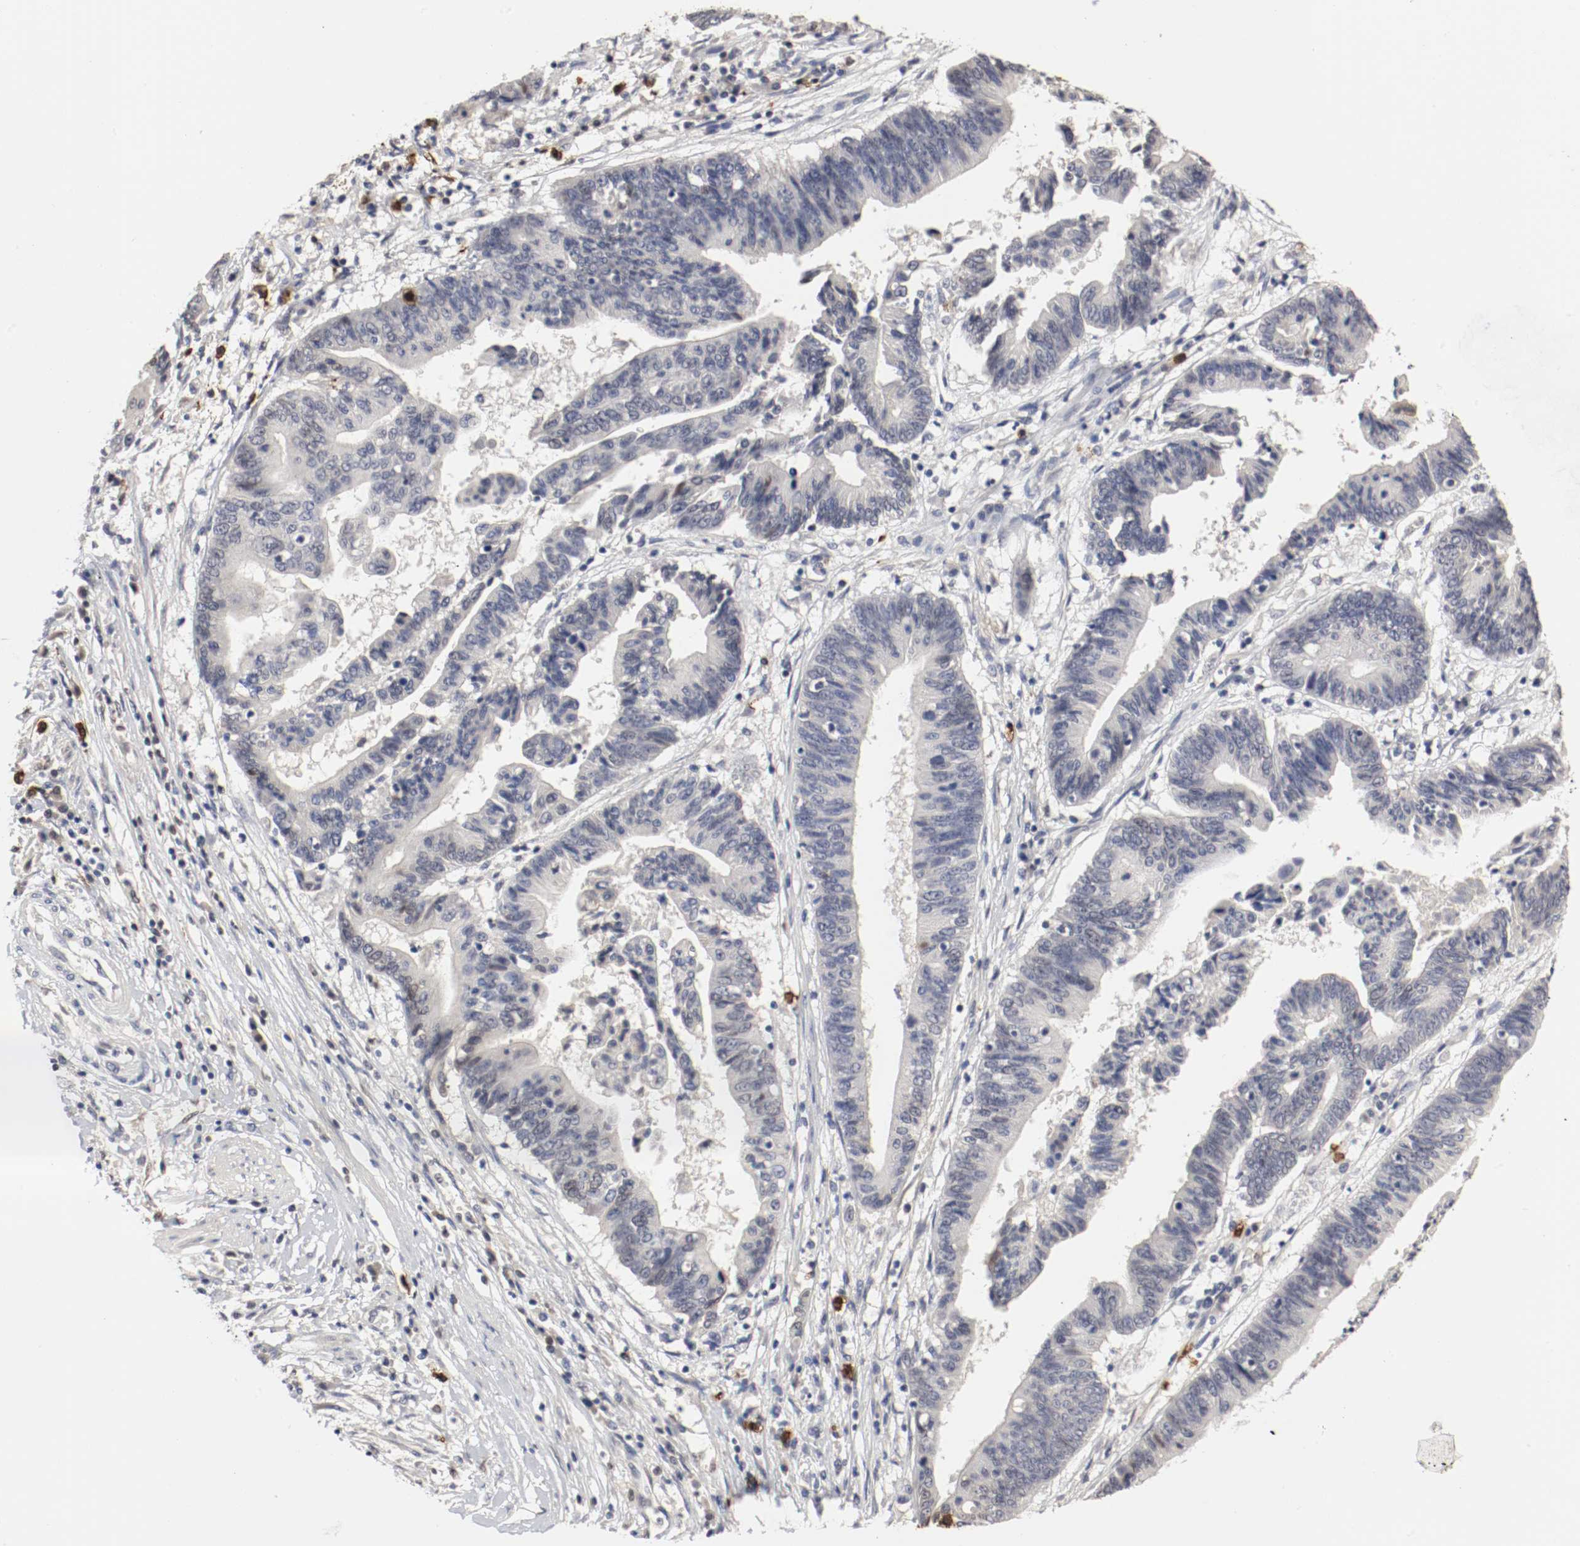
{"staining": {"intensity": "negative", "quantity": "none", "location": "none"}, "tissue": "pancreatic cancer", "cell_type": "Tumor cells", "image_type": "cancer", "snomed": [{"axis": "morphology", "description": "Adenocarcinoma, NOS"}, {"axis": "topography", "description": "Pancreas"}], "caption": "The immunohistochemistry photomicrograph has no significant positivity in tumor cells of adenocarcinoma (pancreatic) tissue. (Stains: DAB IHC with hematoxylin counter stain, Microscopy: brightfield microscopy at high magnification).", "gene": "CEBPE", "patient": {"sex": "female", "age": 48}}